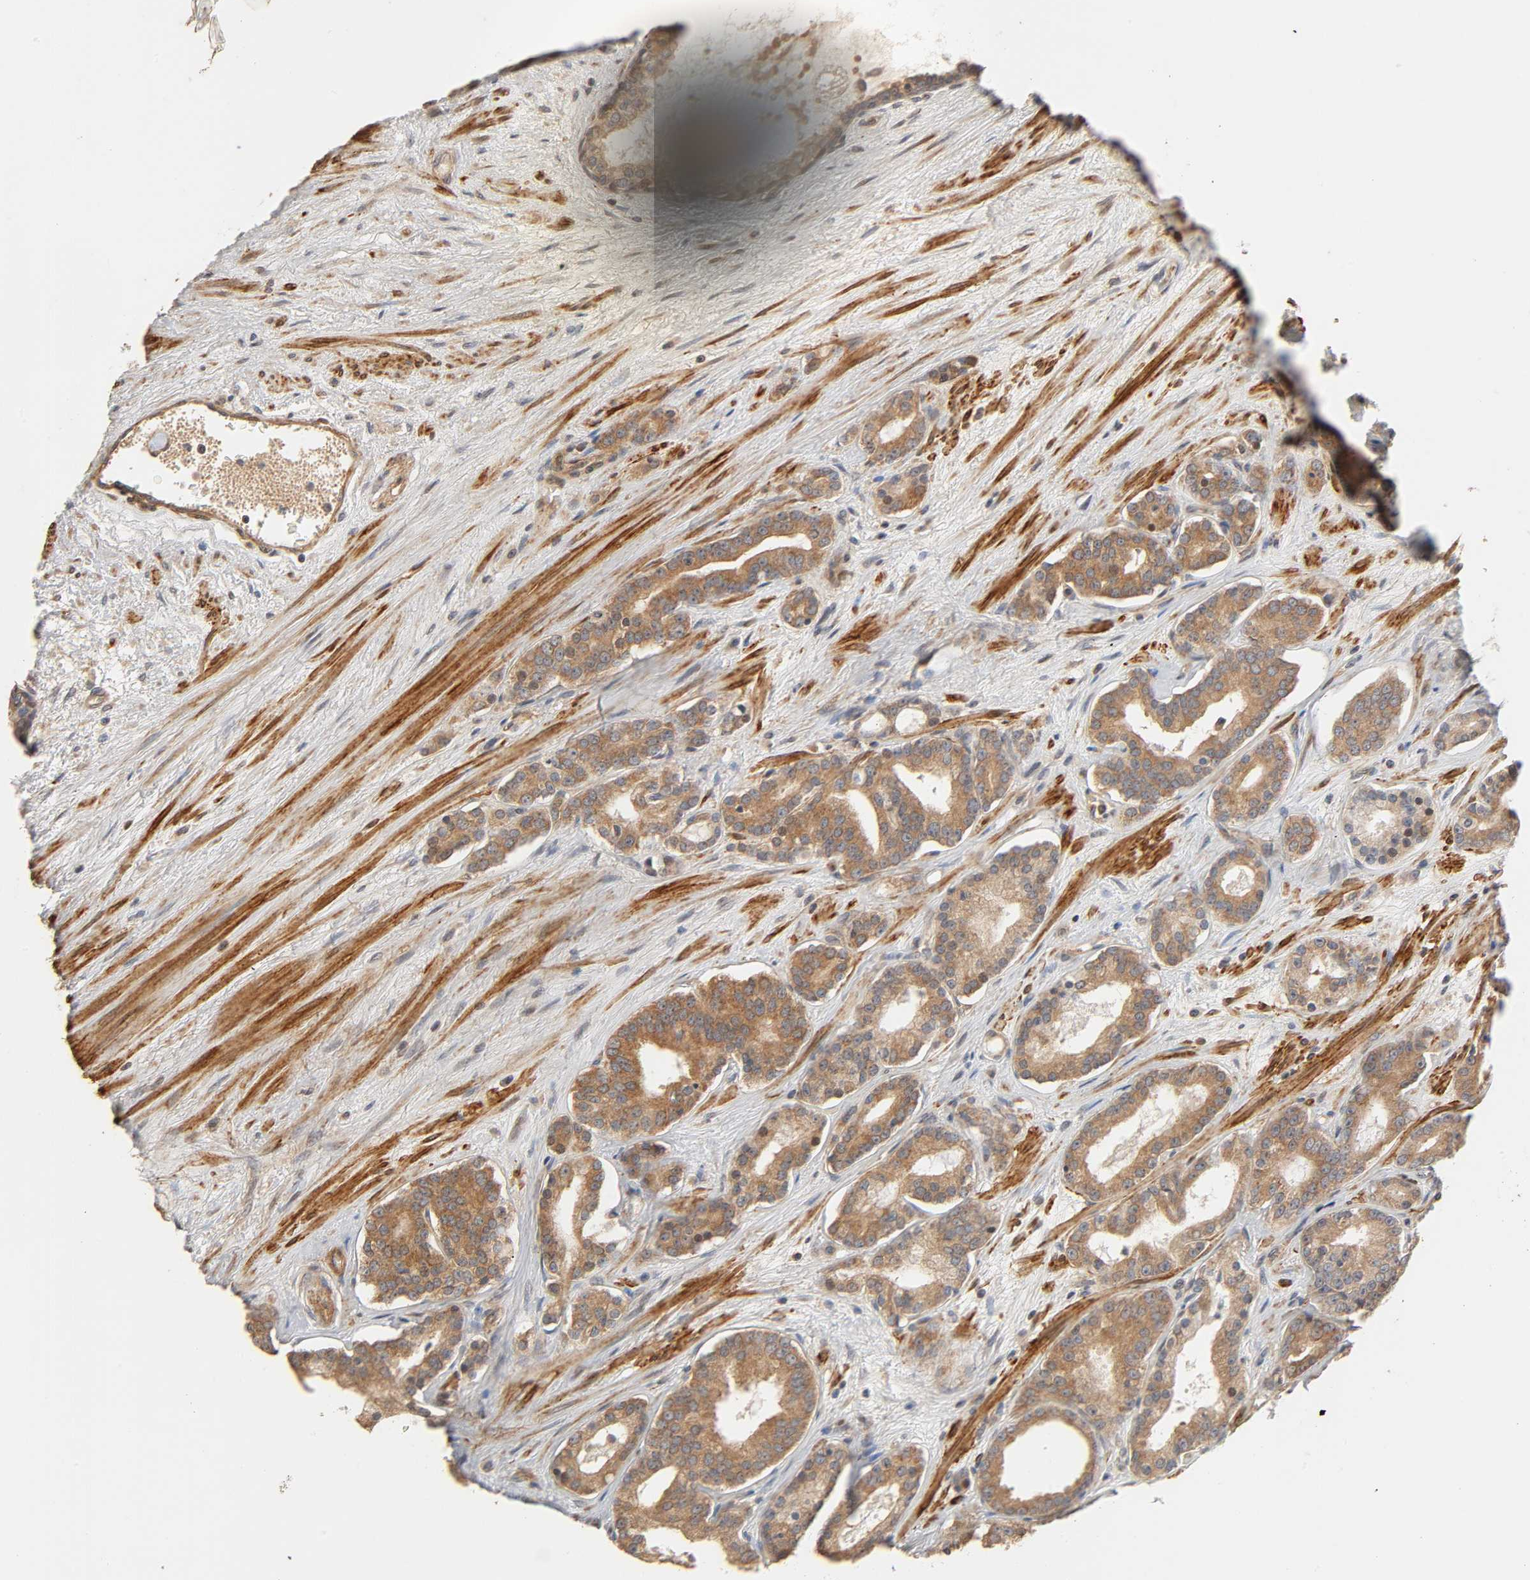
{"staining": {"intensity": "moderate", "quantity": ">75%", "location": "cytoplasmic/membranous"}, "tissue": "prostate cancer", "cell_type": "Tumor cells", "image_type": "cancer", "snomed": [{"axis": "morphology", "description": "Adenocarcinoma, Low grade"}, {"axis": "topography", "description": "Prostate"}], "caption": "Low-grade adenocarcinoma (prostate) stained with DAB immunohistochemistry (IHC) displays medium levels of moderate cytoplasmic/membranous positivity in about >75% of tumor cells. Using DAB (brown) and hematoxylin (blue) stains, captured at high magnification using brightfield microscopy.", "gene": "NEMF", "patient": {"sex": "male", "age": 63}}